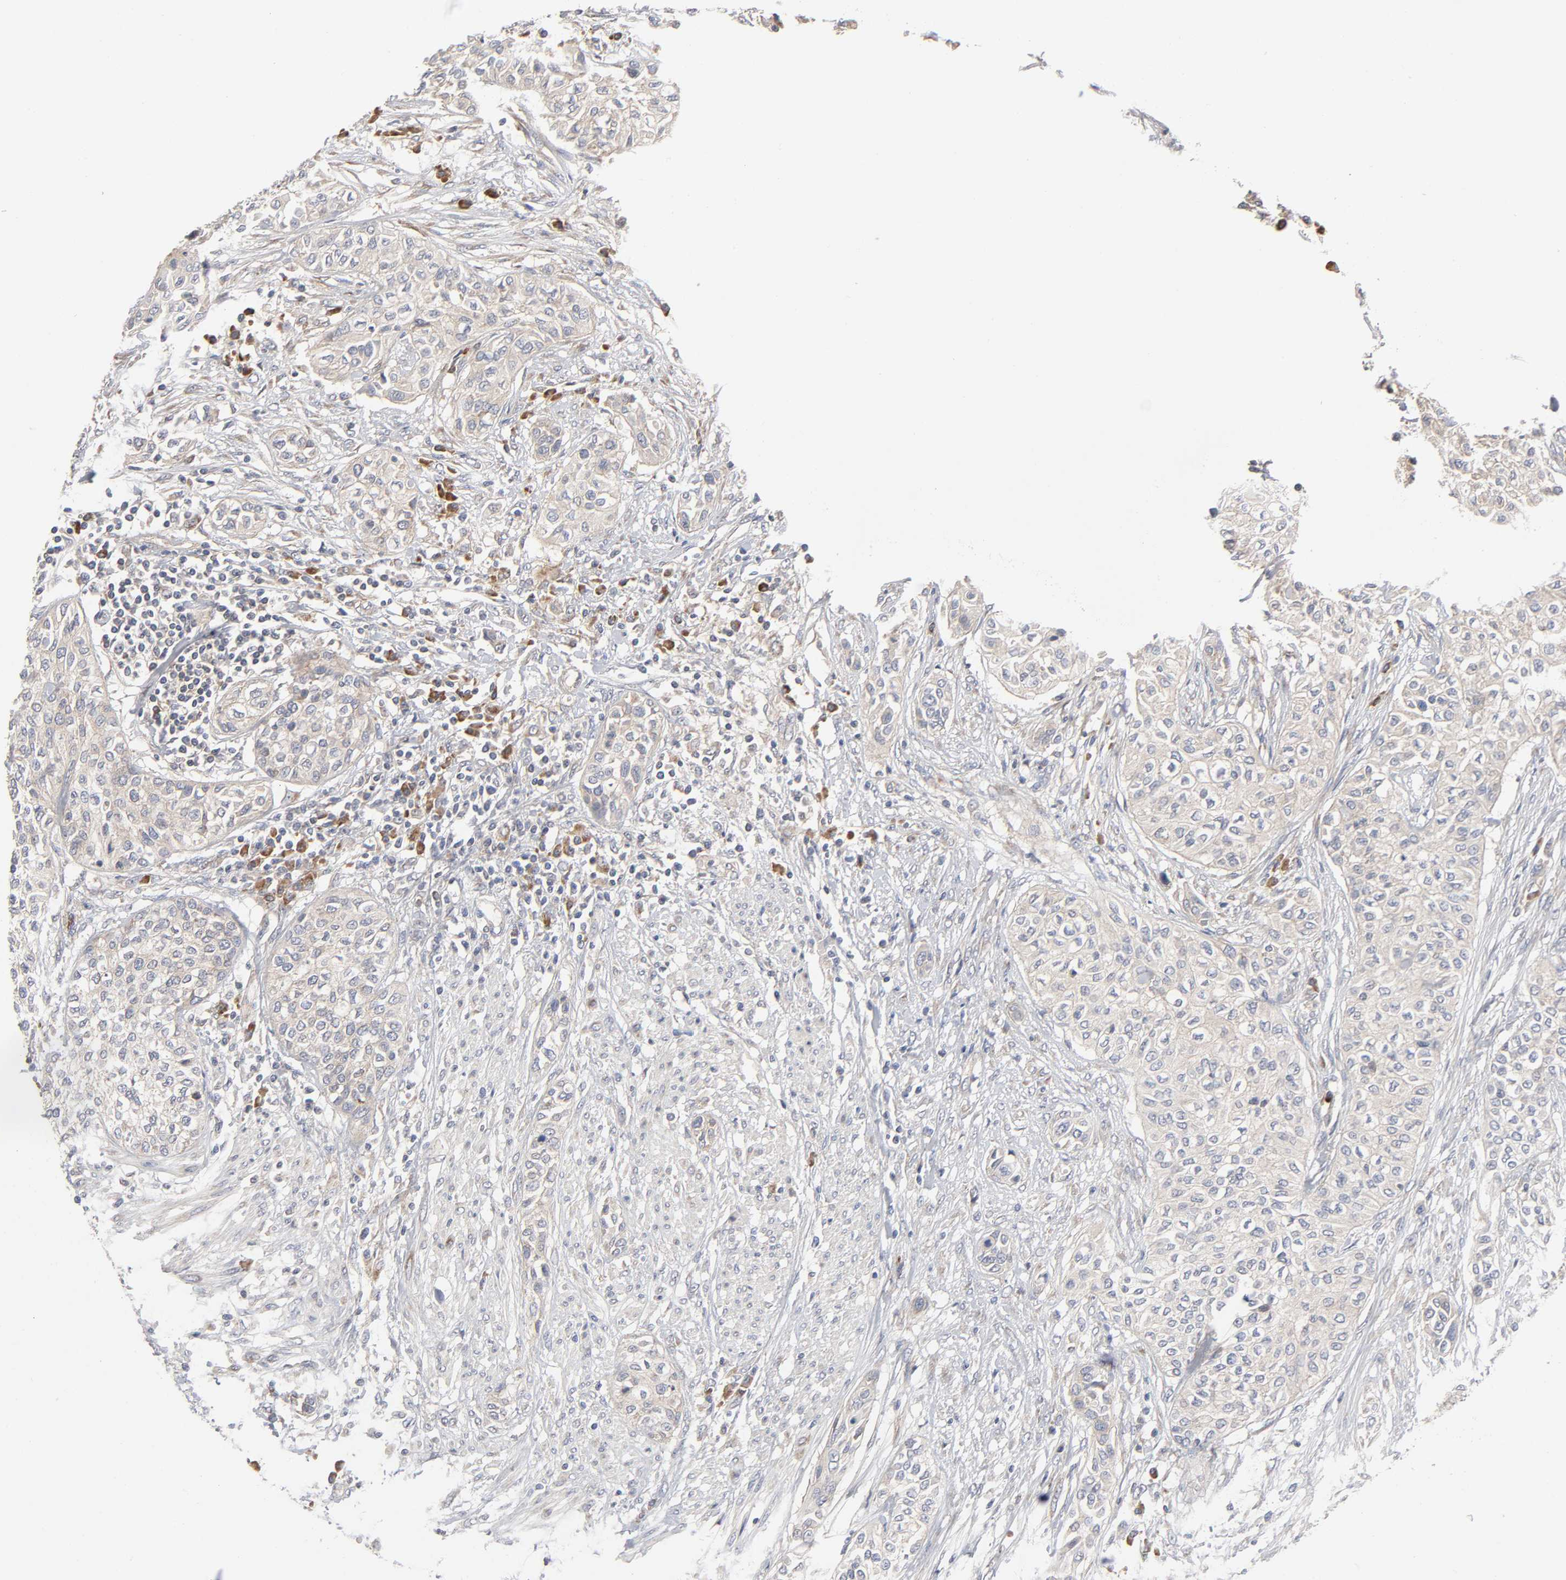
{"staining": {"intensity": "weak", "quantity": ">75%", "location": "cytoplasmic/membranous"}, "tissue": "urothelial cancer", "cell_type": "Tumor cells", "image_type": "cancer", "snomed": [{"axis": "morphology", "description": "Urothelial carcinoma, High grade"}, {"axis": "topography", "description": "Urinary bladder"}], "caption": "Immunohistochemical staining of urothelial cancer demonstrates weak cytoplasmic/membranous protein positivity in about >75% of tumor cells.", "gene": "IL4R", "patient": {"sex": "male", "age": 74}}